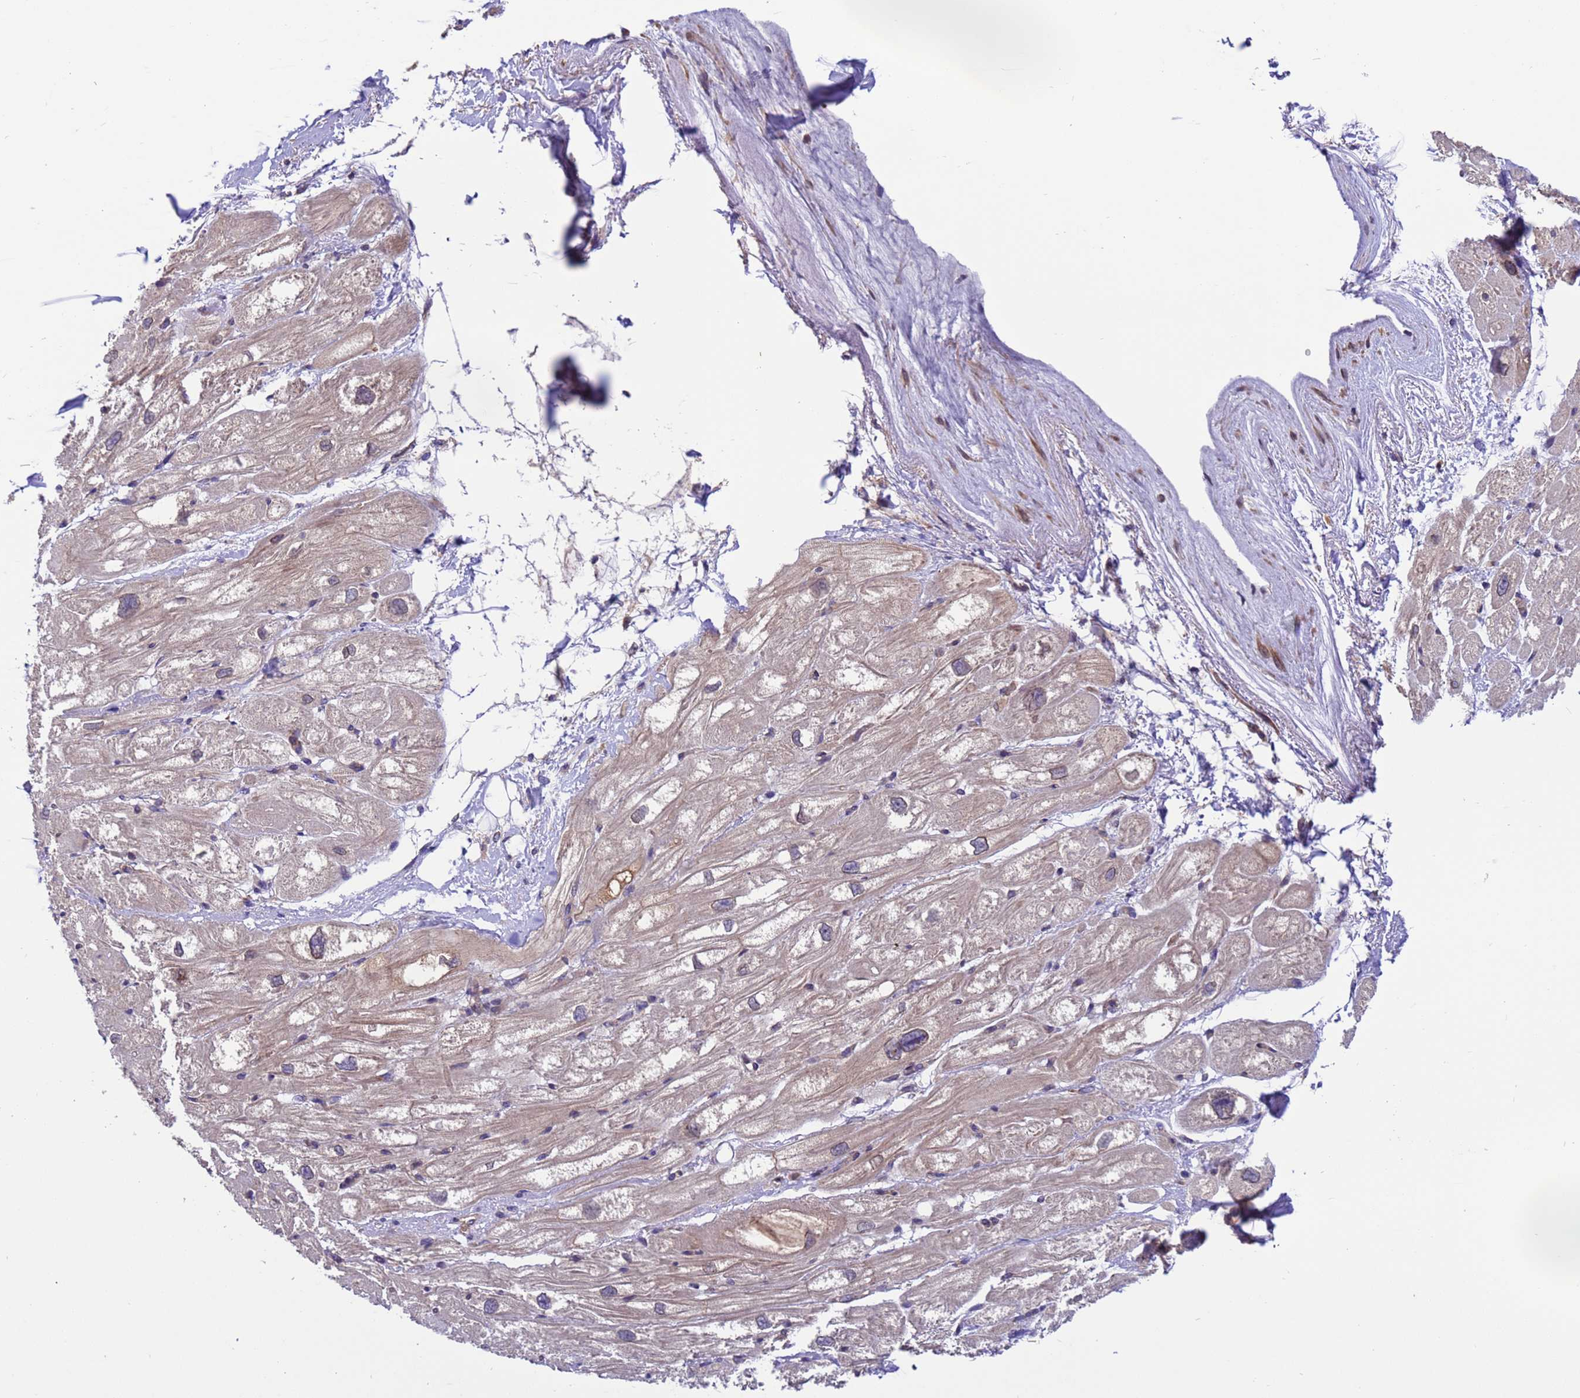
{"staining": {"intensity": "weak", "quantity": "25%-75%", "location": "cytoplasmic/membranous"}, "tissue": "heart muscle", "cell_type": "Cardiomyocytes", "image_type": "normal", "snomed": [{"axis": "morphology", "description": "Normal tissue, NOS"}, {"axis": "topography", "description": "Heart"}], "caption": "A brown stain labels weak cytoplasmic/membranous staining of a protein in cardiomyocytes of benign heart muscle. Using DAB (3,3'-diaminobenzidine) (brown) and hematoxylin (blue) stains, captured at high magnification using brightfield microscopy.", "gene": "ARHGAP12", "patient": {"sex": "male", "age": 50}}